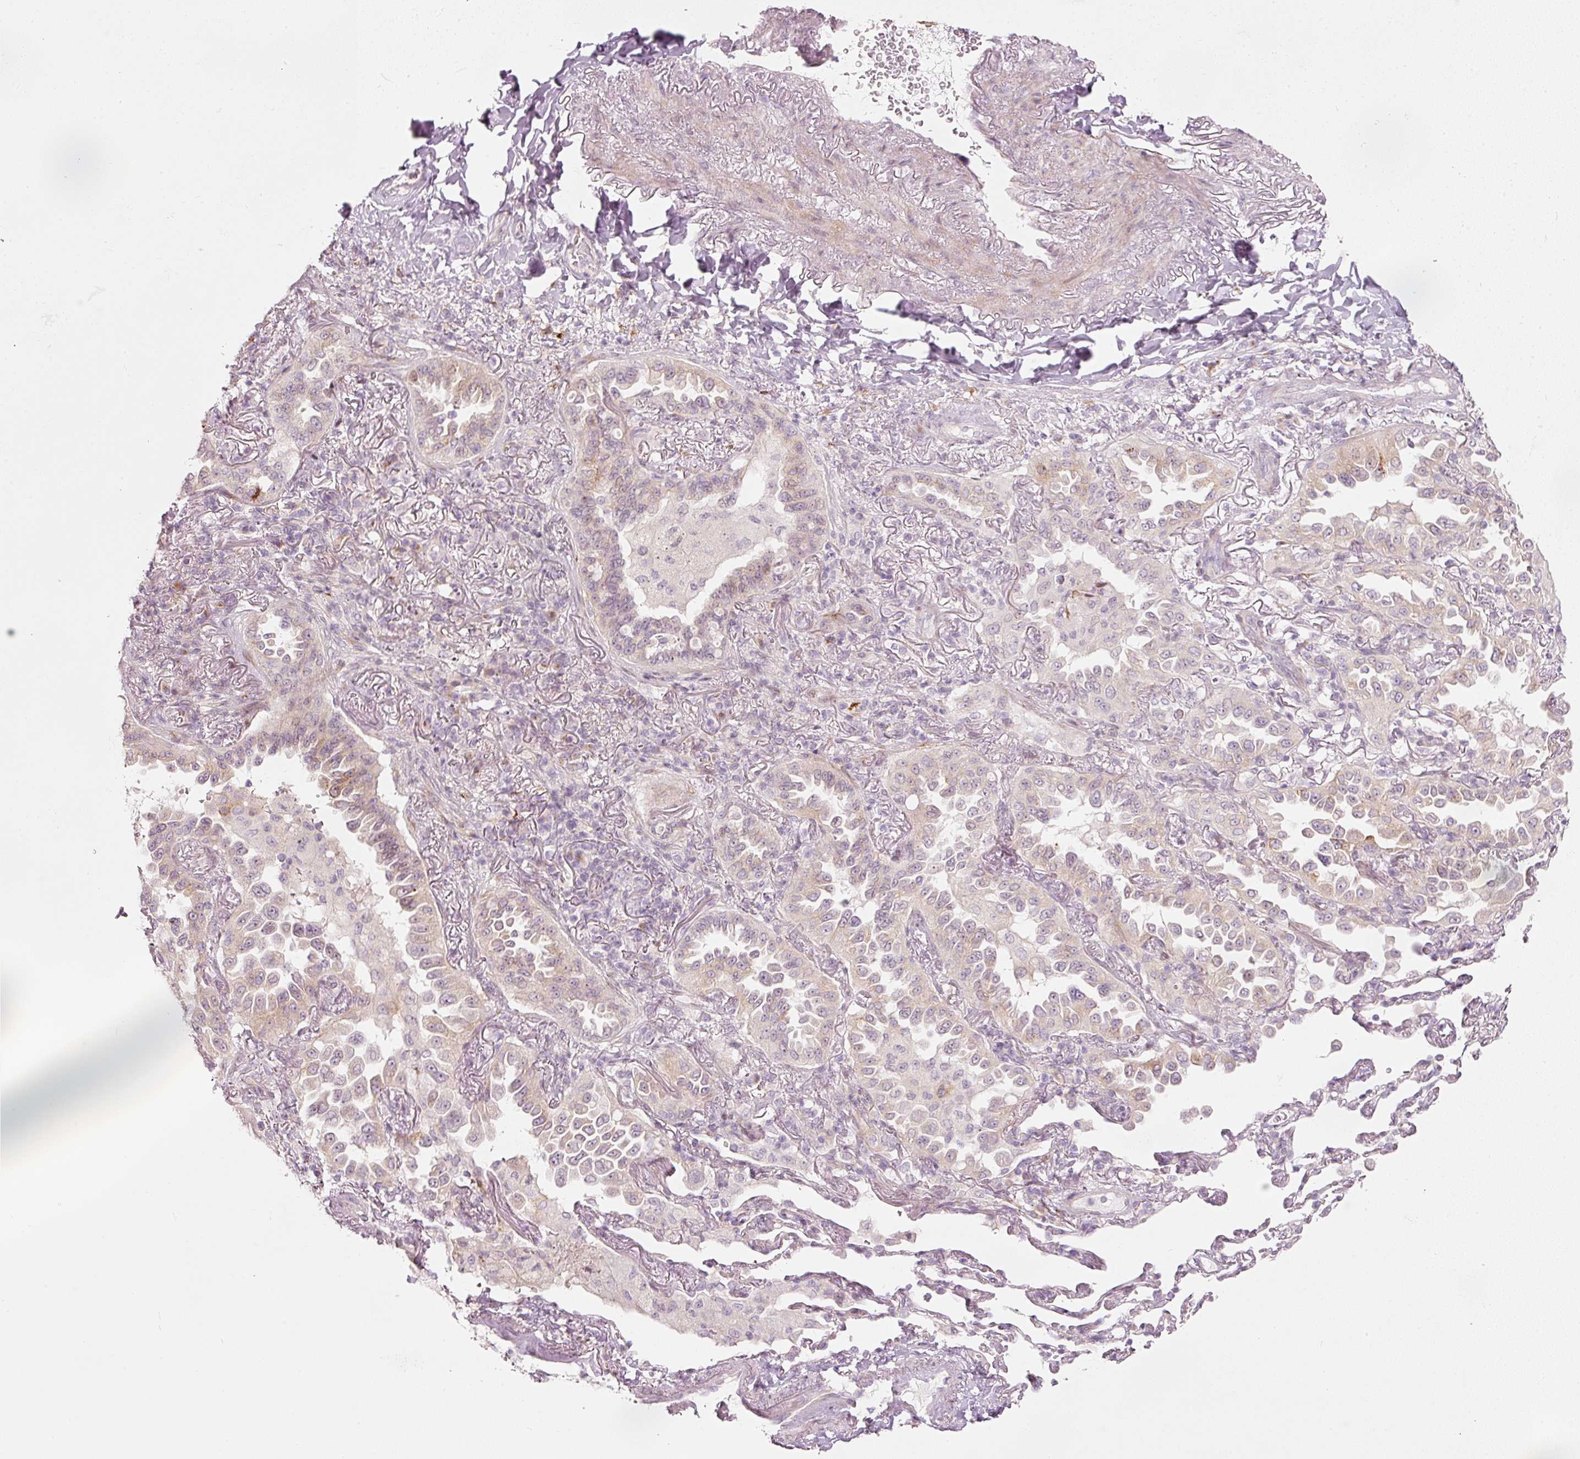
{"staining": {"intensity": "weak", "quantity": "<25%", "location": "cytoplasmic/membranous"}, "tissue": "lung cancer", "cell_type": "Tumor cells", "image_type": "cancer", "snomed": [{"axis": "morphology", "description": "Adenocarcinoma, NOS"}, {"axis": "topography", "description": "Lung"}], "caption": "DAB immunohistochemical staining of adenocarcinoma (lung) exhibits no significant expression in tumor cells.", "gene": "SLC20A1", "patient": {"sex": "female", "age": 69}}